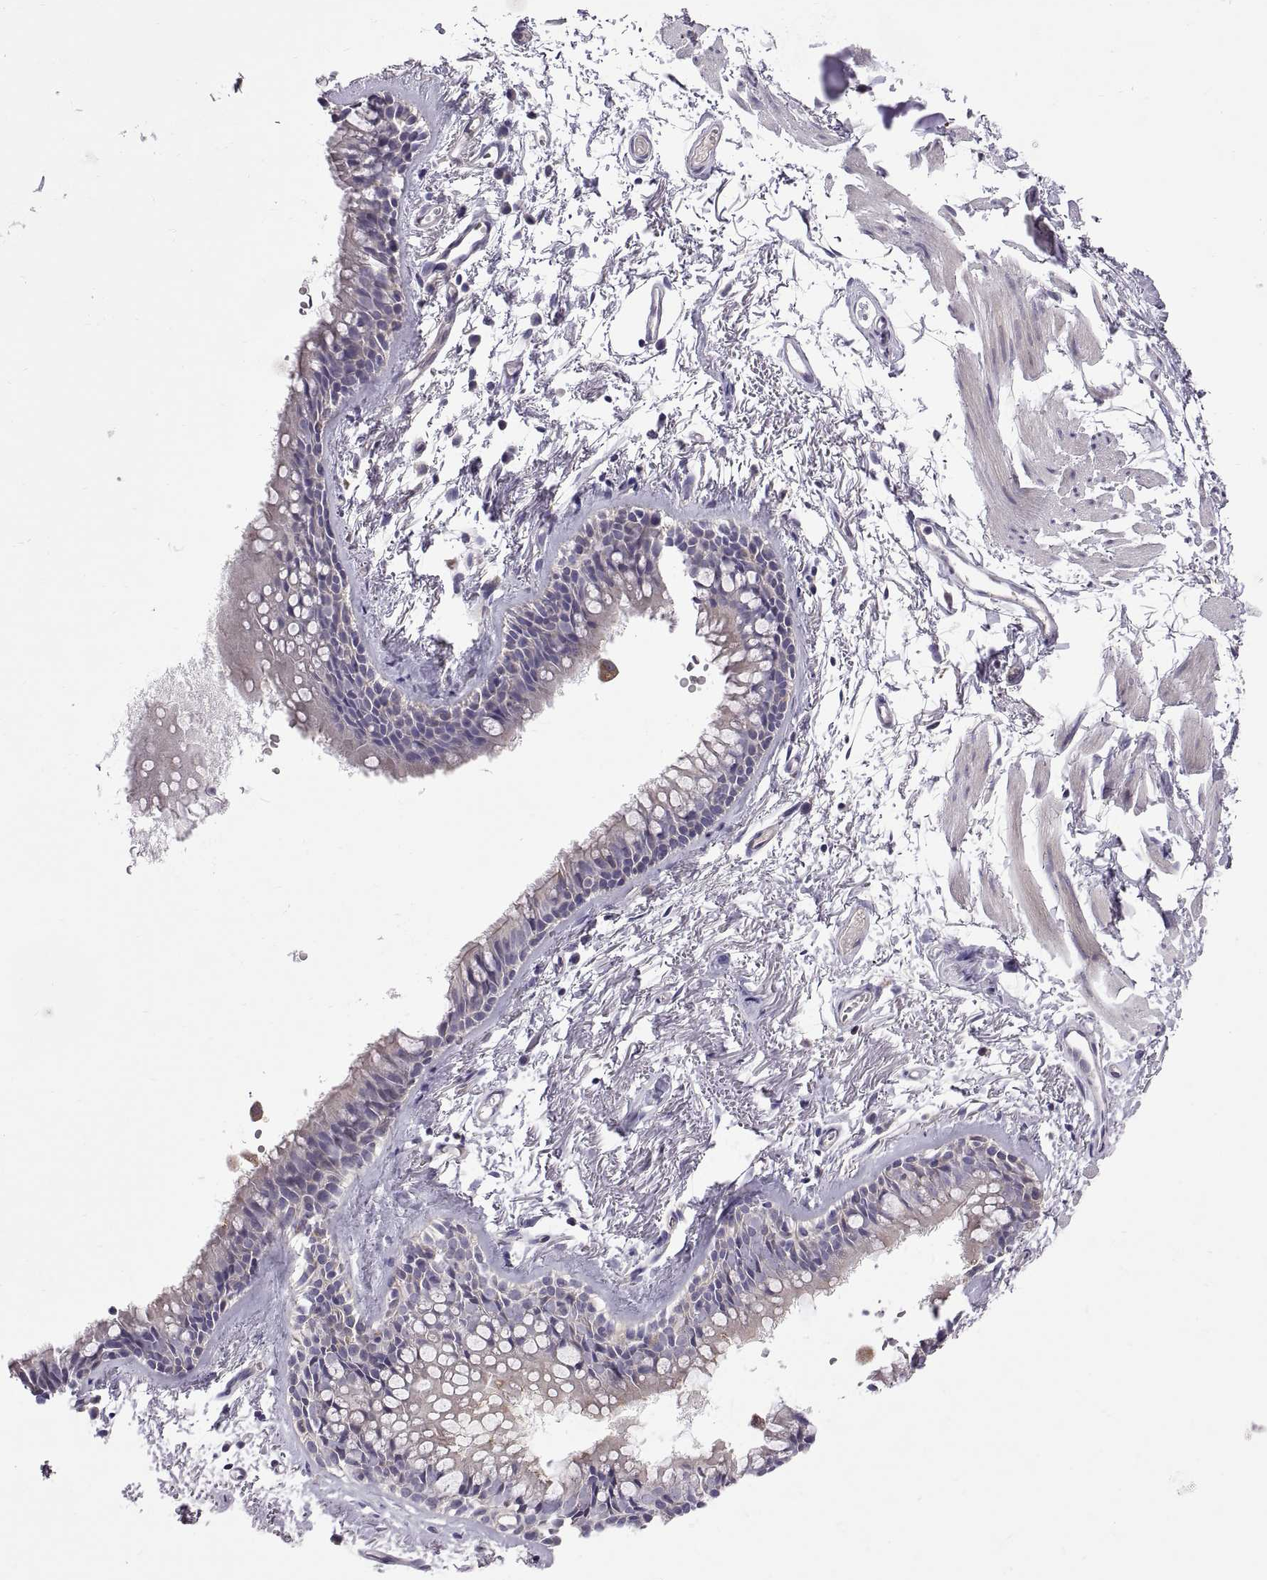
{"staining": {"intensity": "negative", "quantity": "none", "location": "none"}, "tissue": "soft tissue", "cell_type": "Fibroblasts", "image_type": "normal", "snomed": [{"axis": "morphology", "description": "Normal tissue, NOS"}, {"axis": "topography", "description": "Cartilage tissue"}, {"axis": "topography", "description": "Bronchus"}], "caption": "Protein analysis of benign soft tissue exhibits no significant positivity in fibroblasts.", "gene": "ARSL", "patient": {"sex": "female", "age": 79}}